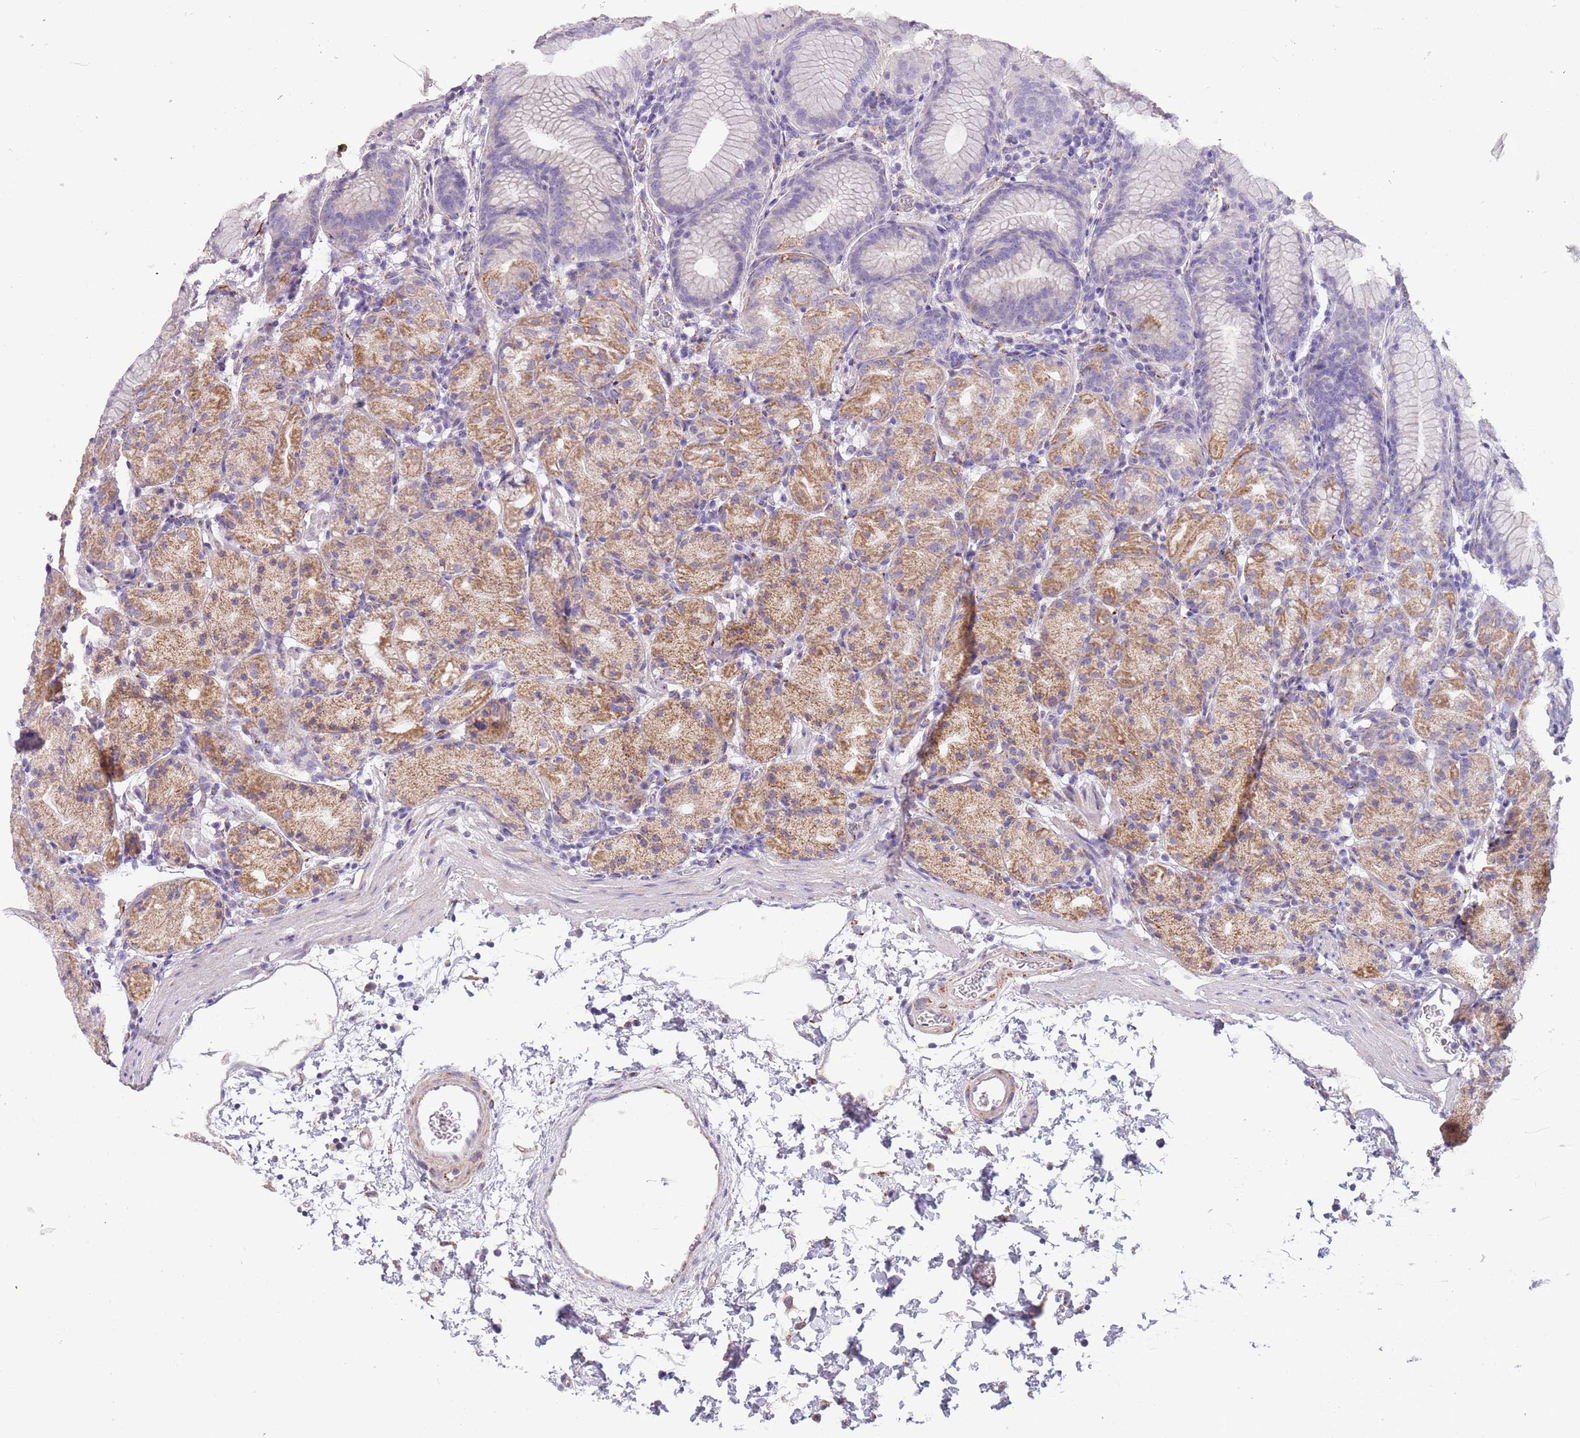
{"staining": {"intensity": "moderate", "quantity": "25%-75%", "location": "cytoplasmic/membranous"}, "tissue": "stomach", "cell_type": "Glandular cells", "image_type": "normal", "snomed": [{"axis": "morphology", "description": "Normal tissue, NOS"}, {"axis": "topography", "description": "Stomach, upper"}], "caption": "Immunohistochemical staining of benign human stomach shows moderate cytoplasmic/membranous protein positivity in approximately 25%-75% of glandular cells. (DAB (3,3'-diaminobenzidine) IHC, brown staining for protein, blue staining for nuclei).", "gene": "RNF222", "patient": {"sex": "male", "age": 48}}